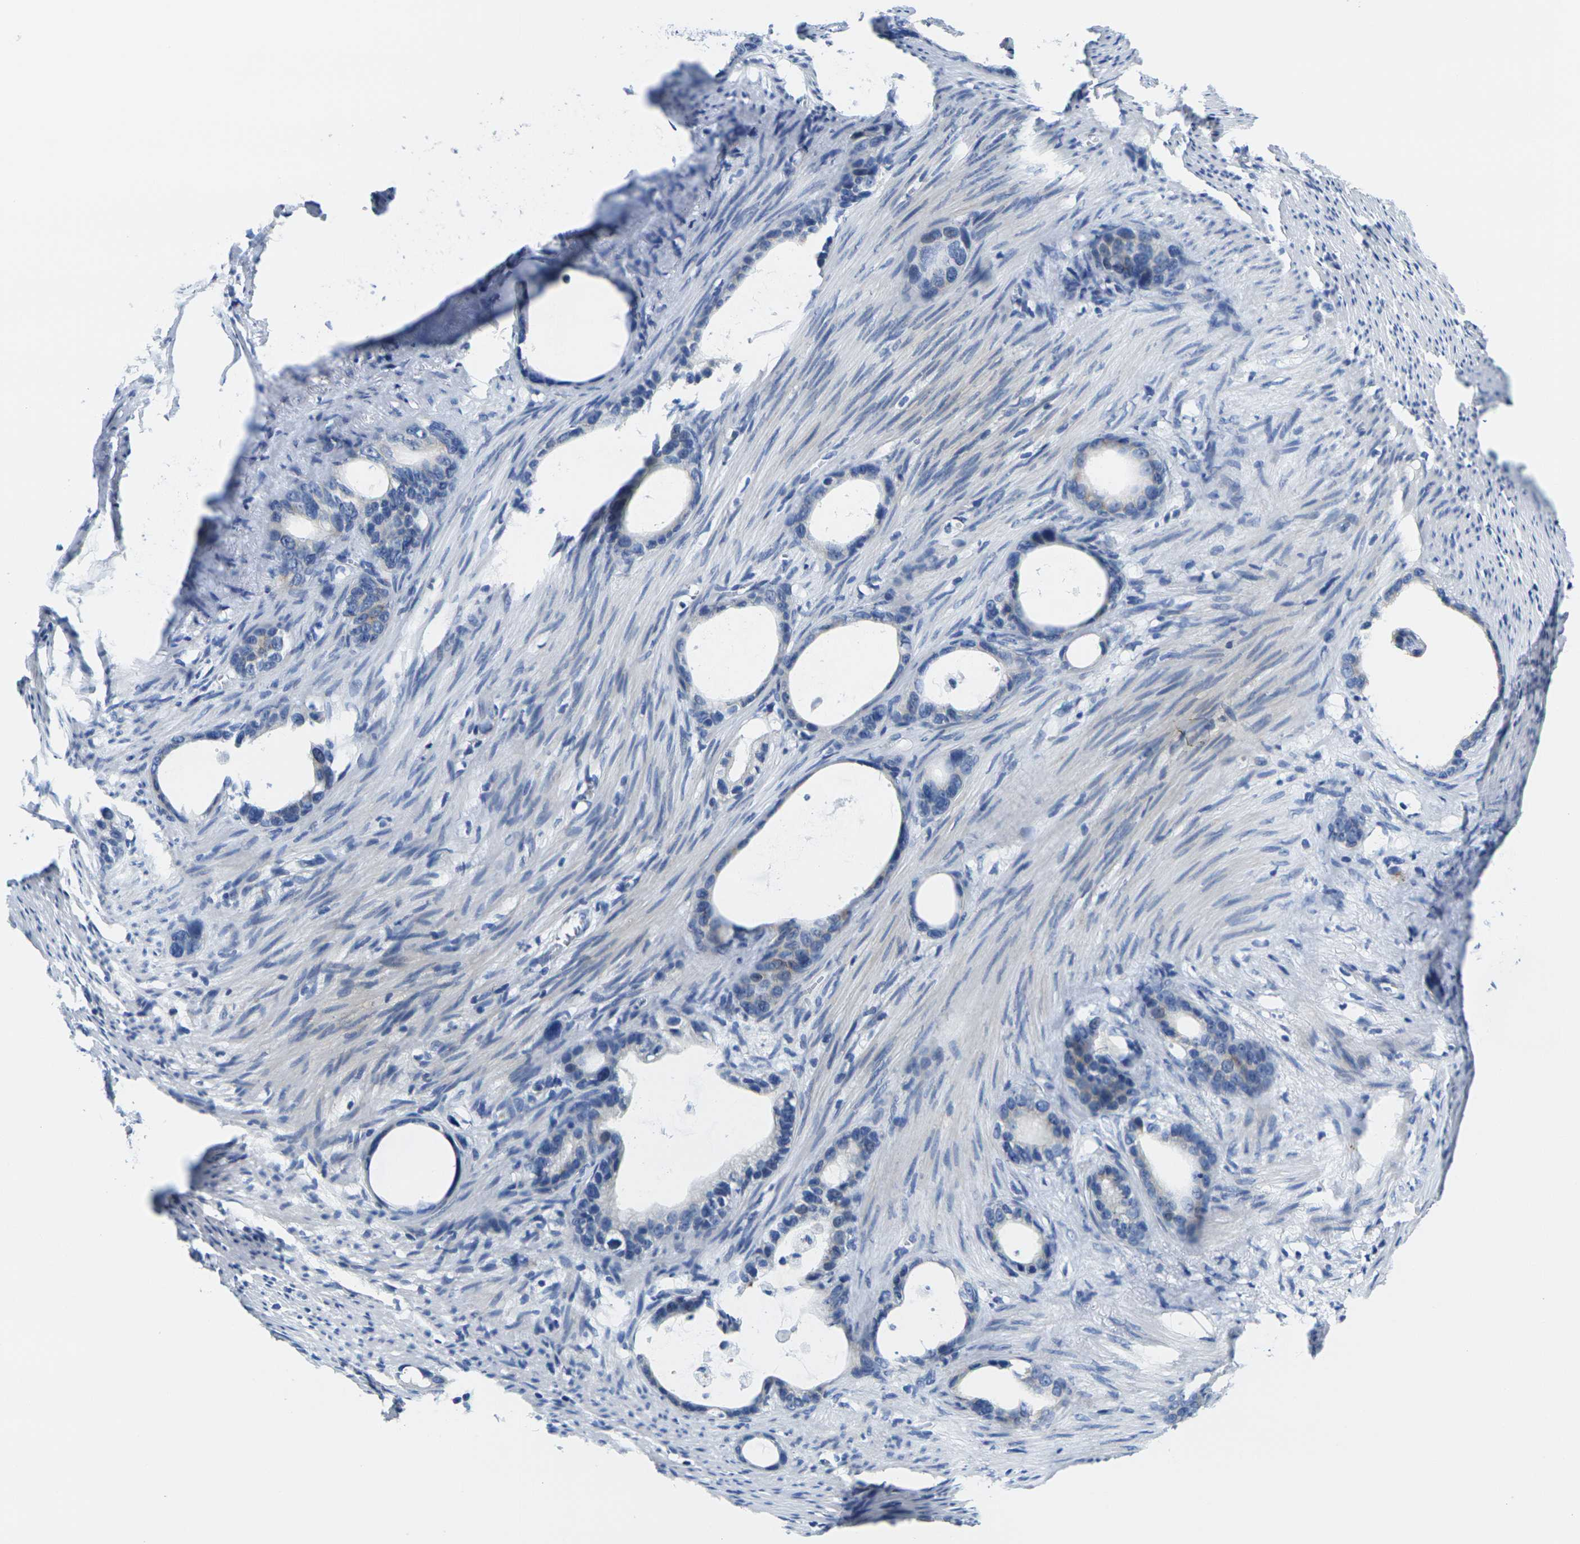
{"staining": {"intensity": "negative", "quantity": "none", "location": "none"}, "tissue": "stomach cancer", "cell_type": "Tumor cells", "image_type": "cancer", "snomed": [{"axis": "morphology", "description": "Adenocarcinoma, NOS"}, {"axis": "topography", "description": "Stomach"}], "caption": "Adenocarcinoma (stomach) was stained to show a protein in brown. There is no significant expression in tumor cells.", "gene": "CRK", "patient": {"sex": "female", "age": 75}}